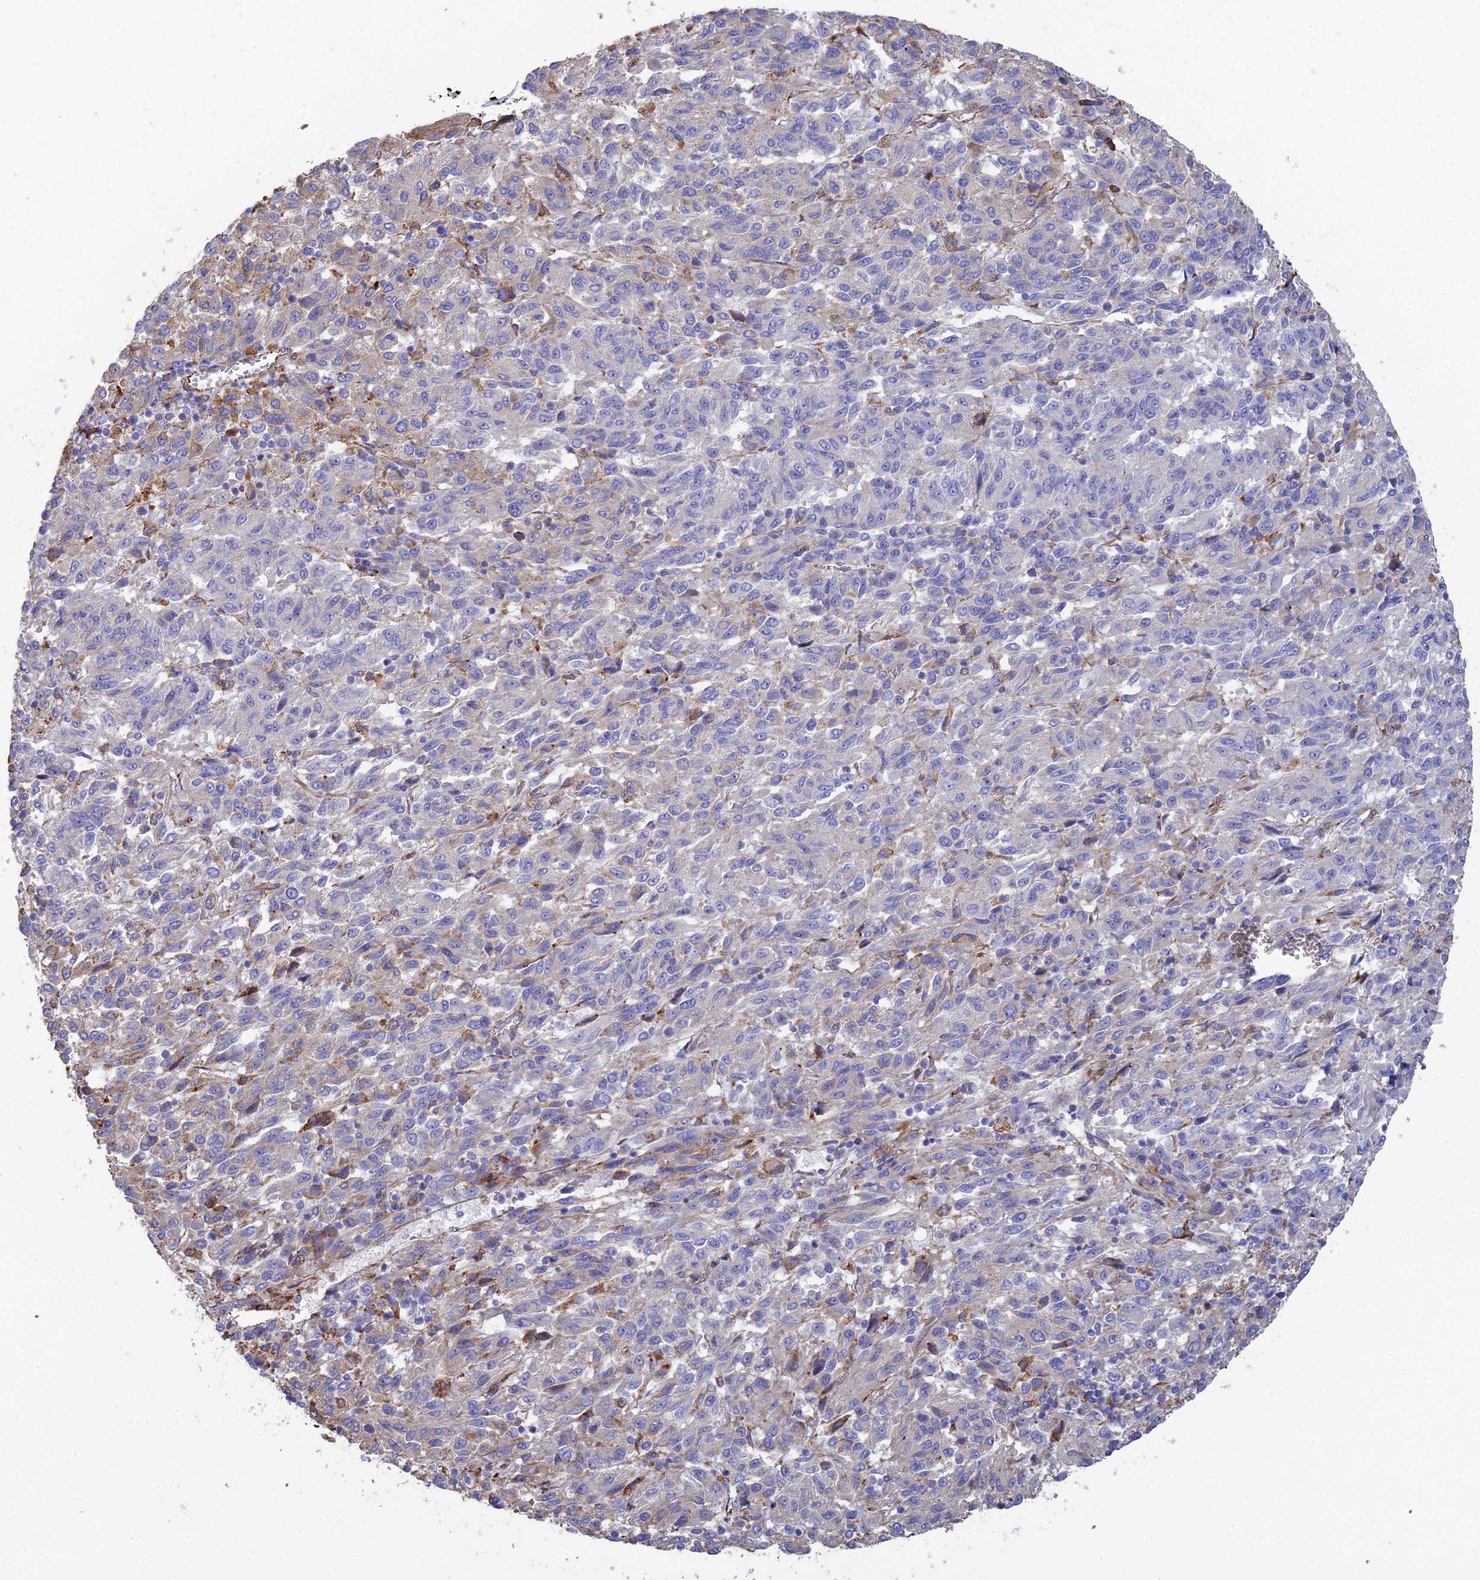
{"staining": {"intensity": "negative", "quantity": "none", "location": "none"}, "tissue": "melanoma", "cell_type": "Tumor cells", "image_type": "cancer", "snomed": [{"axis": "morphology", "description": "Malignant melanoma, Metastatic site"}, {"axis": "topography", "description": "Lung"}], "caption": "Immunohistochemical staining of human malignant melanoma (metastatic site) reveals no significant staining in tumor cells.", "gene": "CLVS2", "patient": {"sex": "male", "age": 64}}